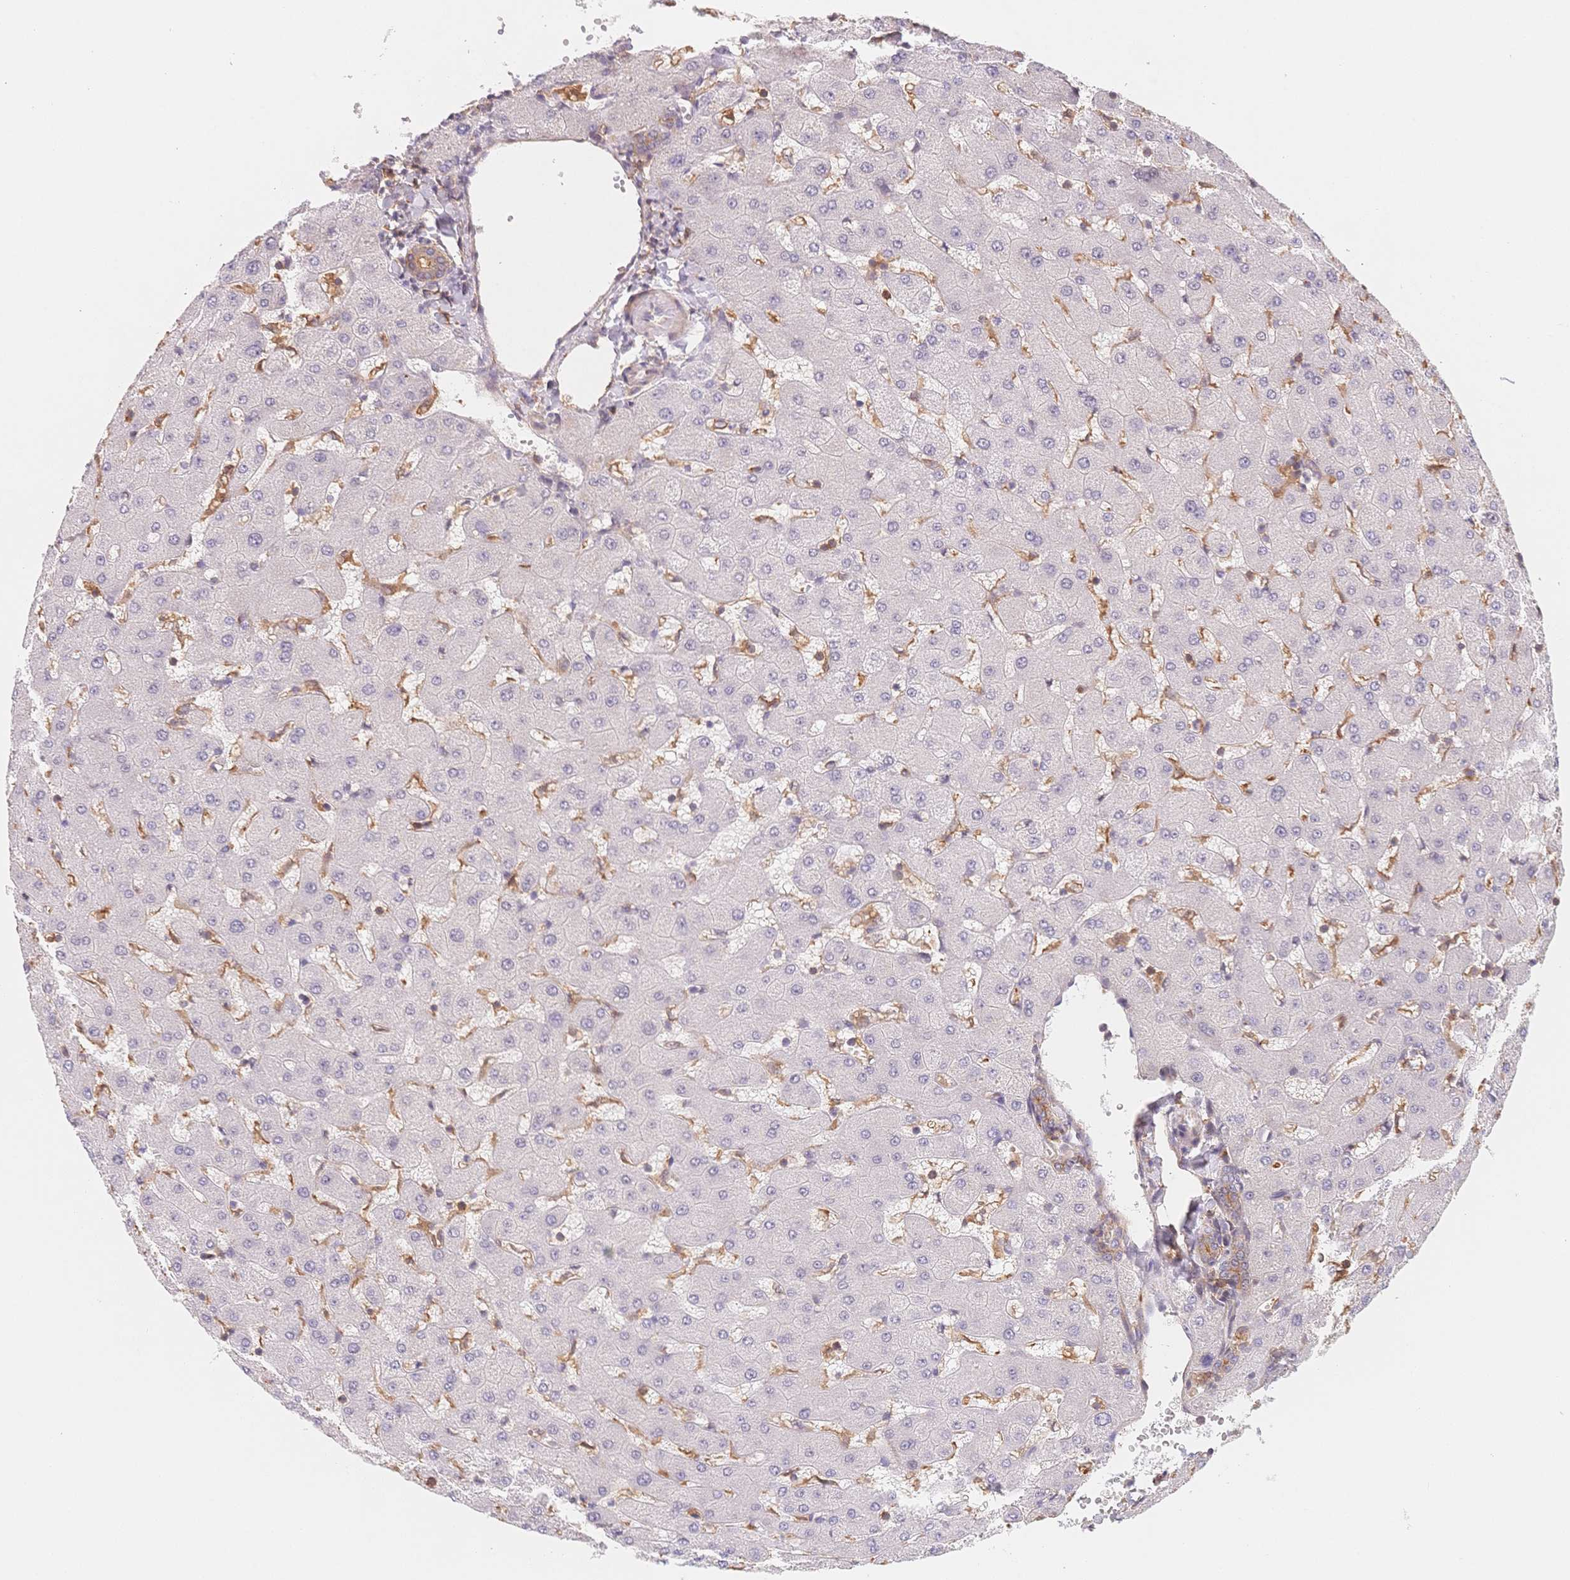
{"staining": {"intensity": "moderate", "quantity": "25%-75%", "location": "cytoplasmic/membranous"}, "tissue": "liver", "cell_type": "Cholangiocytes", "image_type": "normal", "snomed": [{"axis": "morphology", "description": "Normal tissue, NOS"}, {"axis": "topography", "description": "Liver"}], "caption": "Protein analysis of unremarkable liver exhibits moderate cytoplasmic/membranous expression in about 25%-75% of cholangiocytes. Using DAB (3,3'-diaminobenzidine) (brown) and hematoxylin (blue) stains, captured at high magnification using brightfield microscopy.", "gene": "C12orf75", "patient": {"sex": "female", "age": 63}}